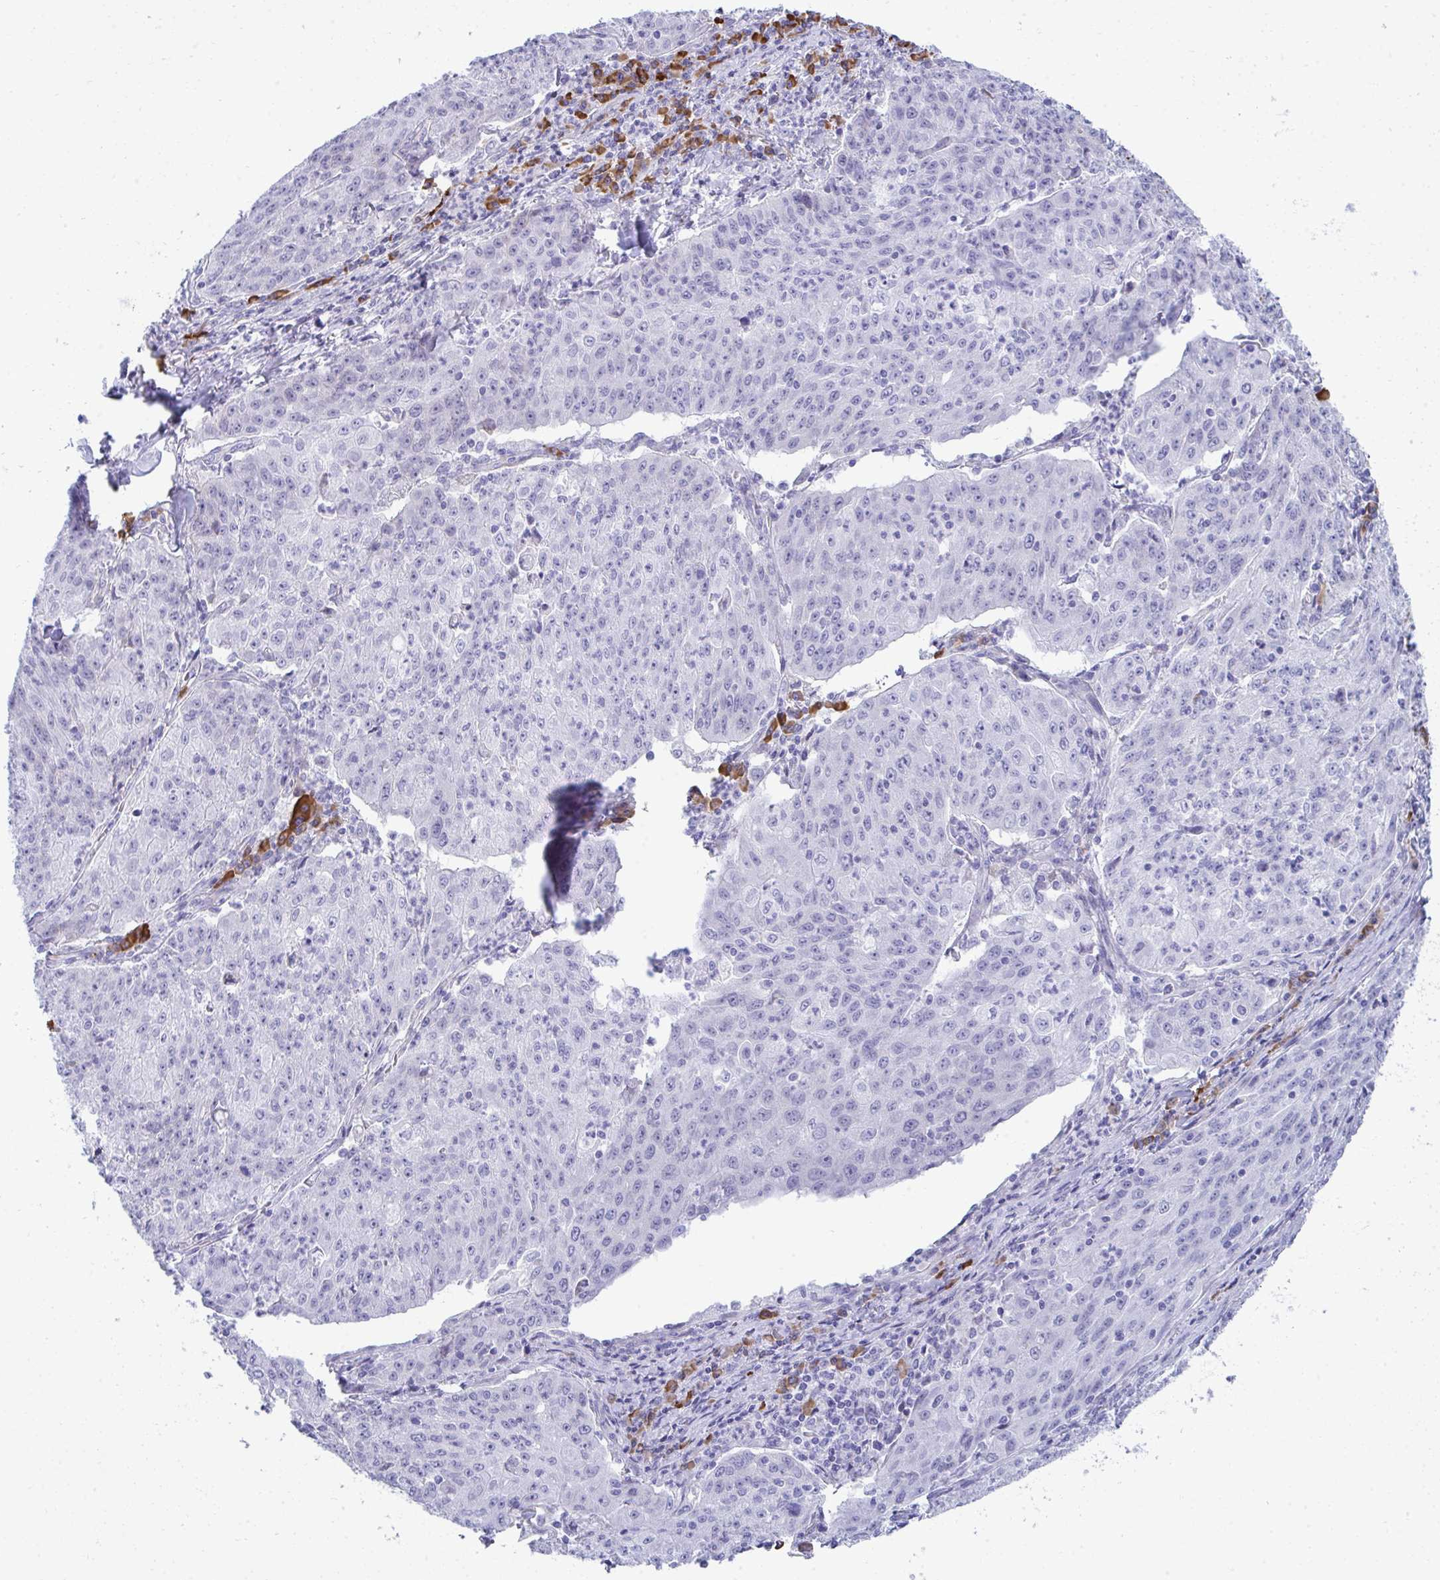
{"staining": {"intensity": "negative", "quantity": "none", "location": "none"}, "tissue": "lung cancer", "cell_type": "Tumor cells", "image_type": "cancer", "snomed": [{"axis": "morphology", "description": "Squamous cell carcinoma, NOS"}, {"axis": "morphology", "description": "Squamous cell carcinoma, metastatic, NOS"}, {"axis": "topography", "description": "Bronchus"}, {"axis": "topography", "description": "Lung"}], "caption": "IHC of human metastatic squamous cell carcinoma (lung) reveals no positivity in tumor cells.", "gene": "PUS7L", "patient": {"sex": "male", "age": 62}}